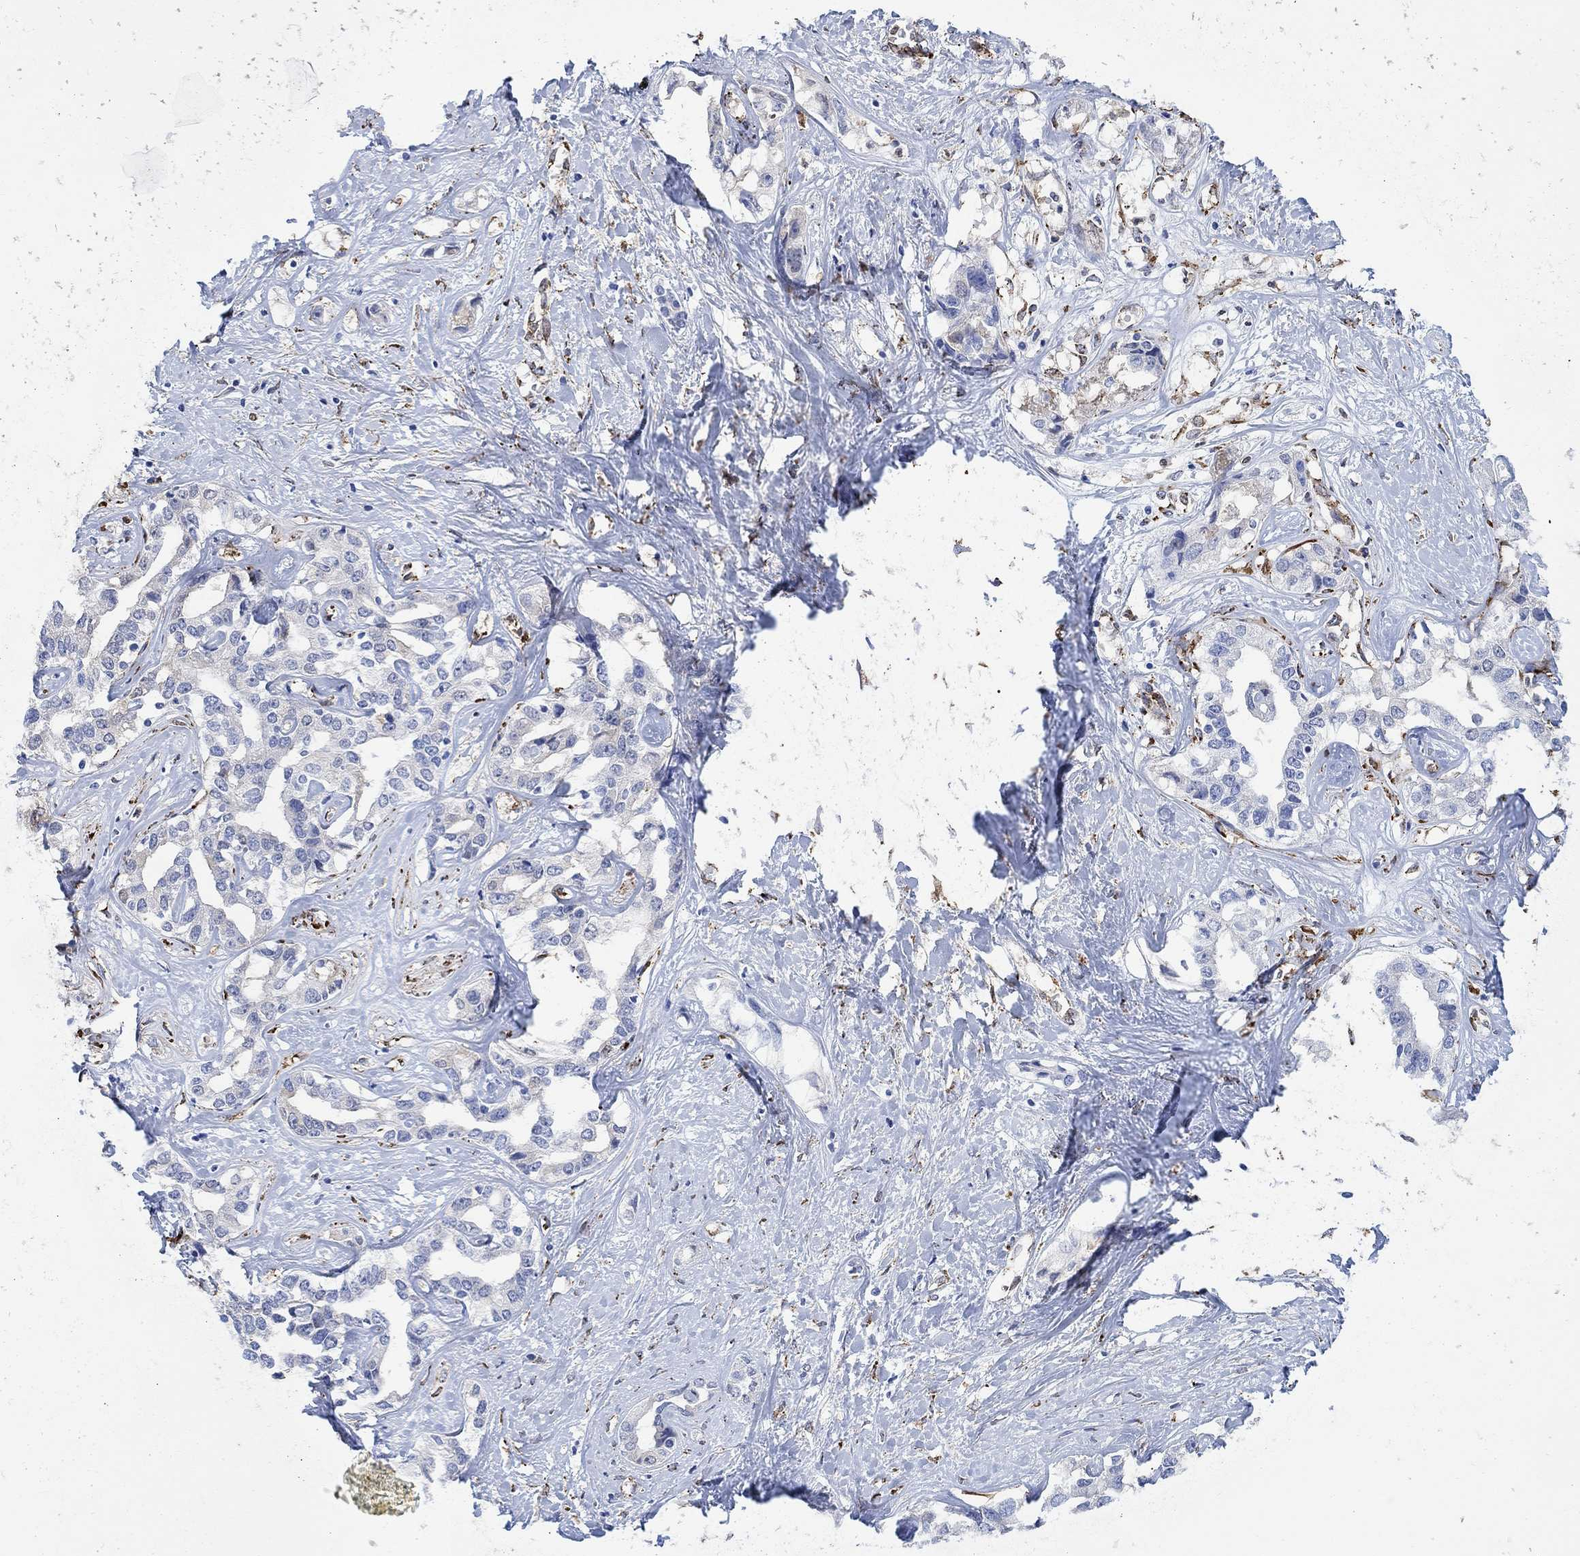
{"staining": {"intensity": "negative", "quantity": "none", "location": "none"}, "tissue": "liver cancer", "cell_type": "Tumor cells", "image_type": "cancer", "snomed": [{"axis": "morphology", "description": "Cholangiocarcinoma"}, {"axis": "topography", "description": "Liver"}], "caption": "Protein analysis of liver cholangiocarcinoma demonstrates no significant positivity in tumor cells.", "gene": "TGM2", "patient": {"sex": "male", "age": 59}}